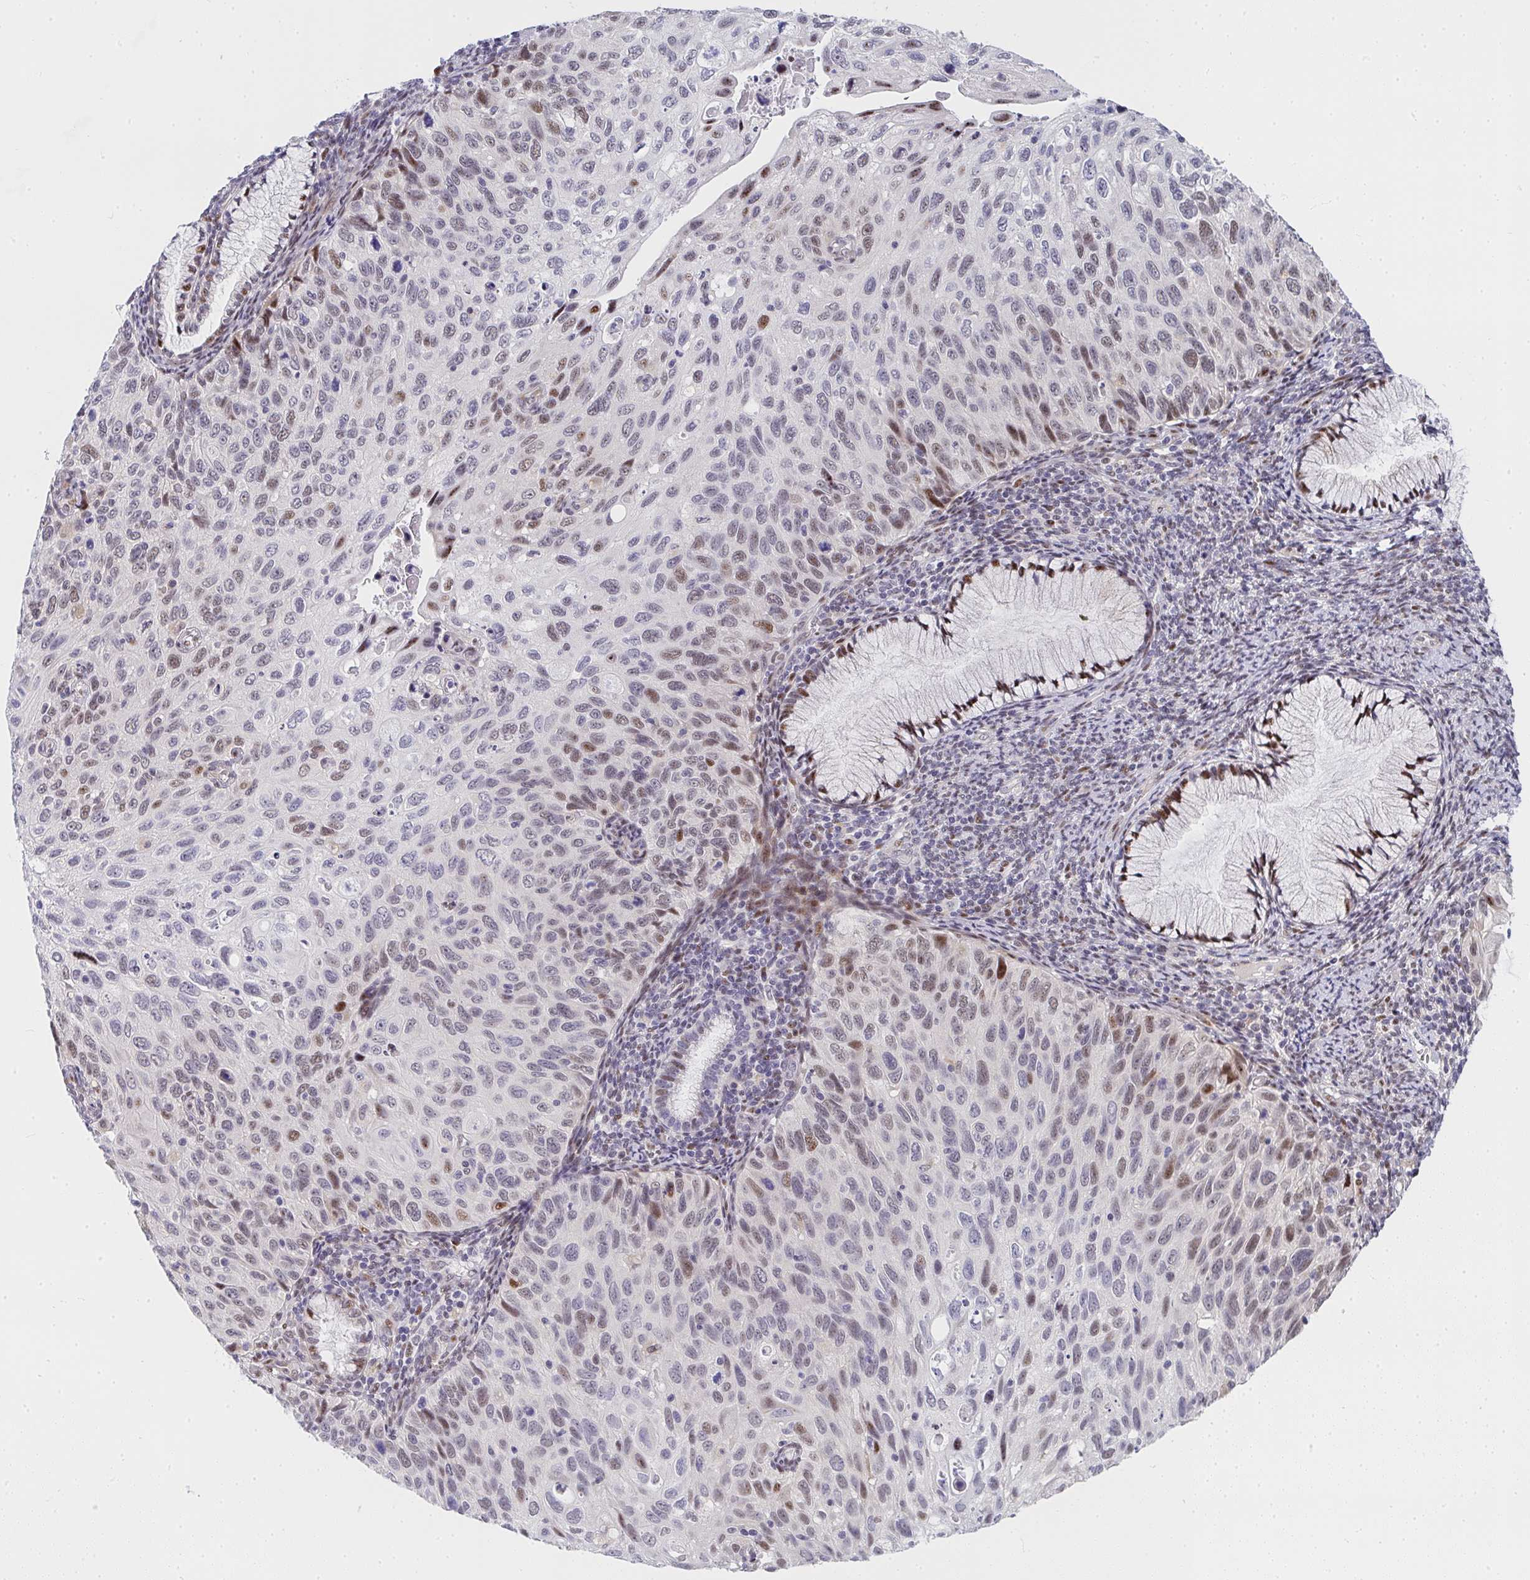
{"staining": {"intensity": "moderate", "quantity": "<25%", "location": "nuclear"}, "tissue": "cervical cancer", "cell_type": "Tumor cells", "image_type": "cancer", "snomed": [{"axis": "morphology", "description": "Squamous cell carcinoma, NOS"}, {"axis": "topography", "description": "Cervix"}], "caption": "Human cervical cancer stained for a protein (brown) displays moderate nuclear positive positivity in about <25% of tumor cells.", "gene": "ZIC3", "patient": {"sex": "female", "age": 70}}